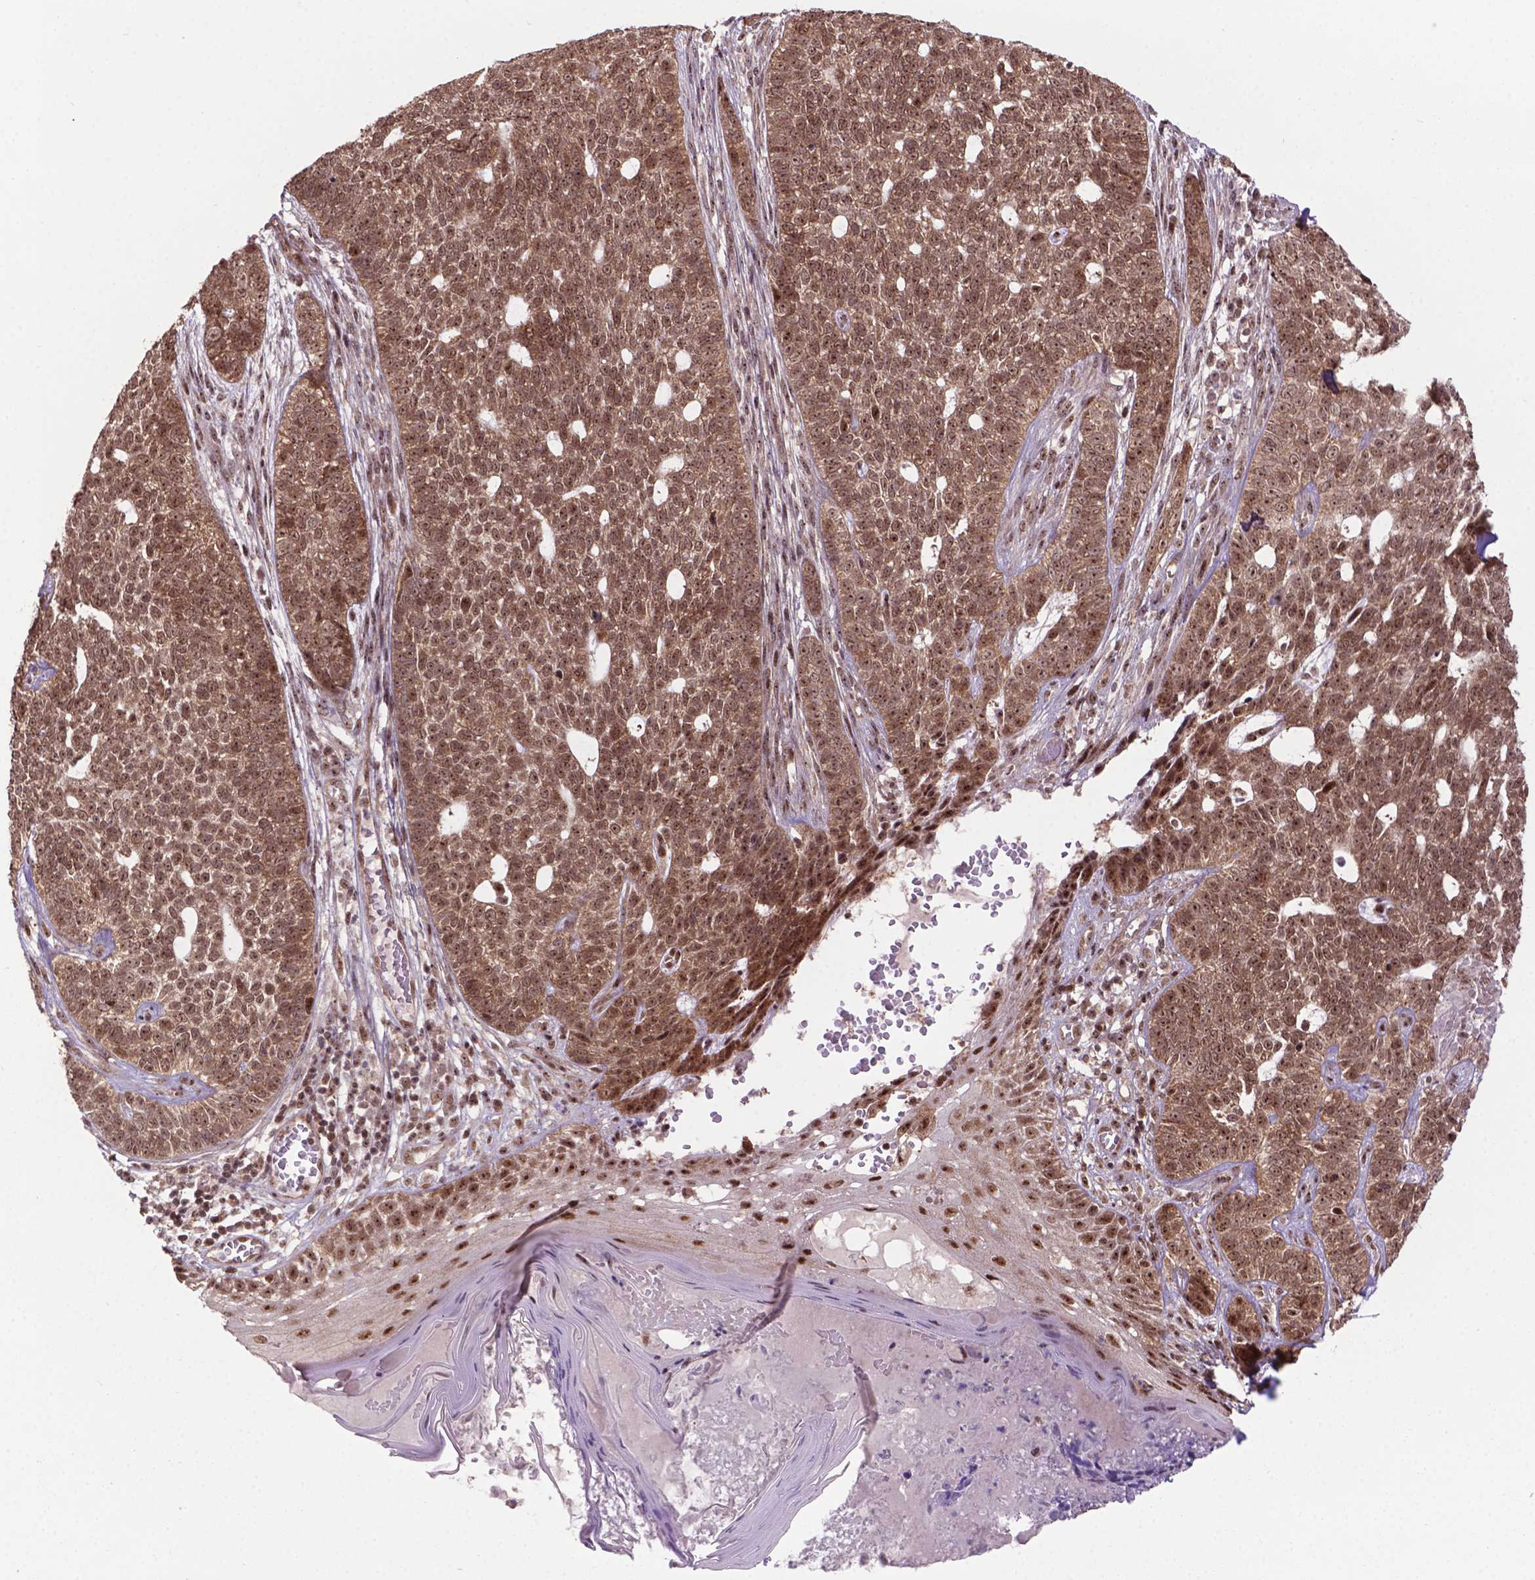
{"staining": {"intensity": "moderate", "quantity": ">75%", "location": "nuclear"}, "tissue": "skin cancer", "cell_type": "Tumor cells", "image_type": "cancer", "snomed": [{"axis": "morphology", "description": "Basal cell carcinoma"}, {"axis": "topography", "description": "Skin"}], "caption": "Skin cancer (basal cell carcinoma) stained for a protein (brown) displays moderate nuclear positive staining in approximately >75% of tumor cells.", "gene": "CSNK2A1", "patient": {"sex": "female", "age": 69}}